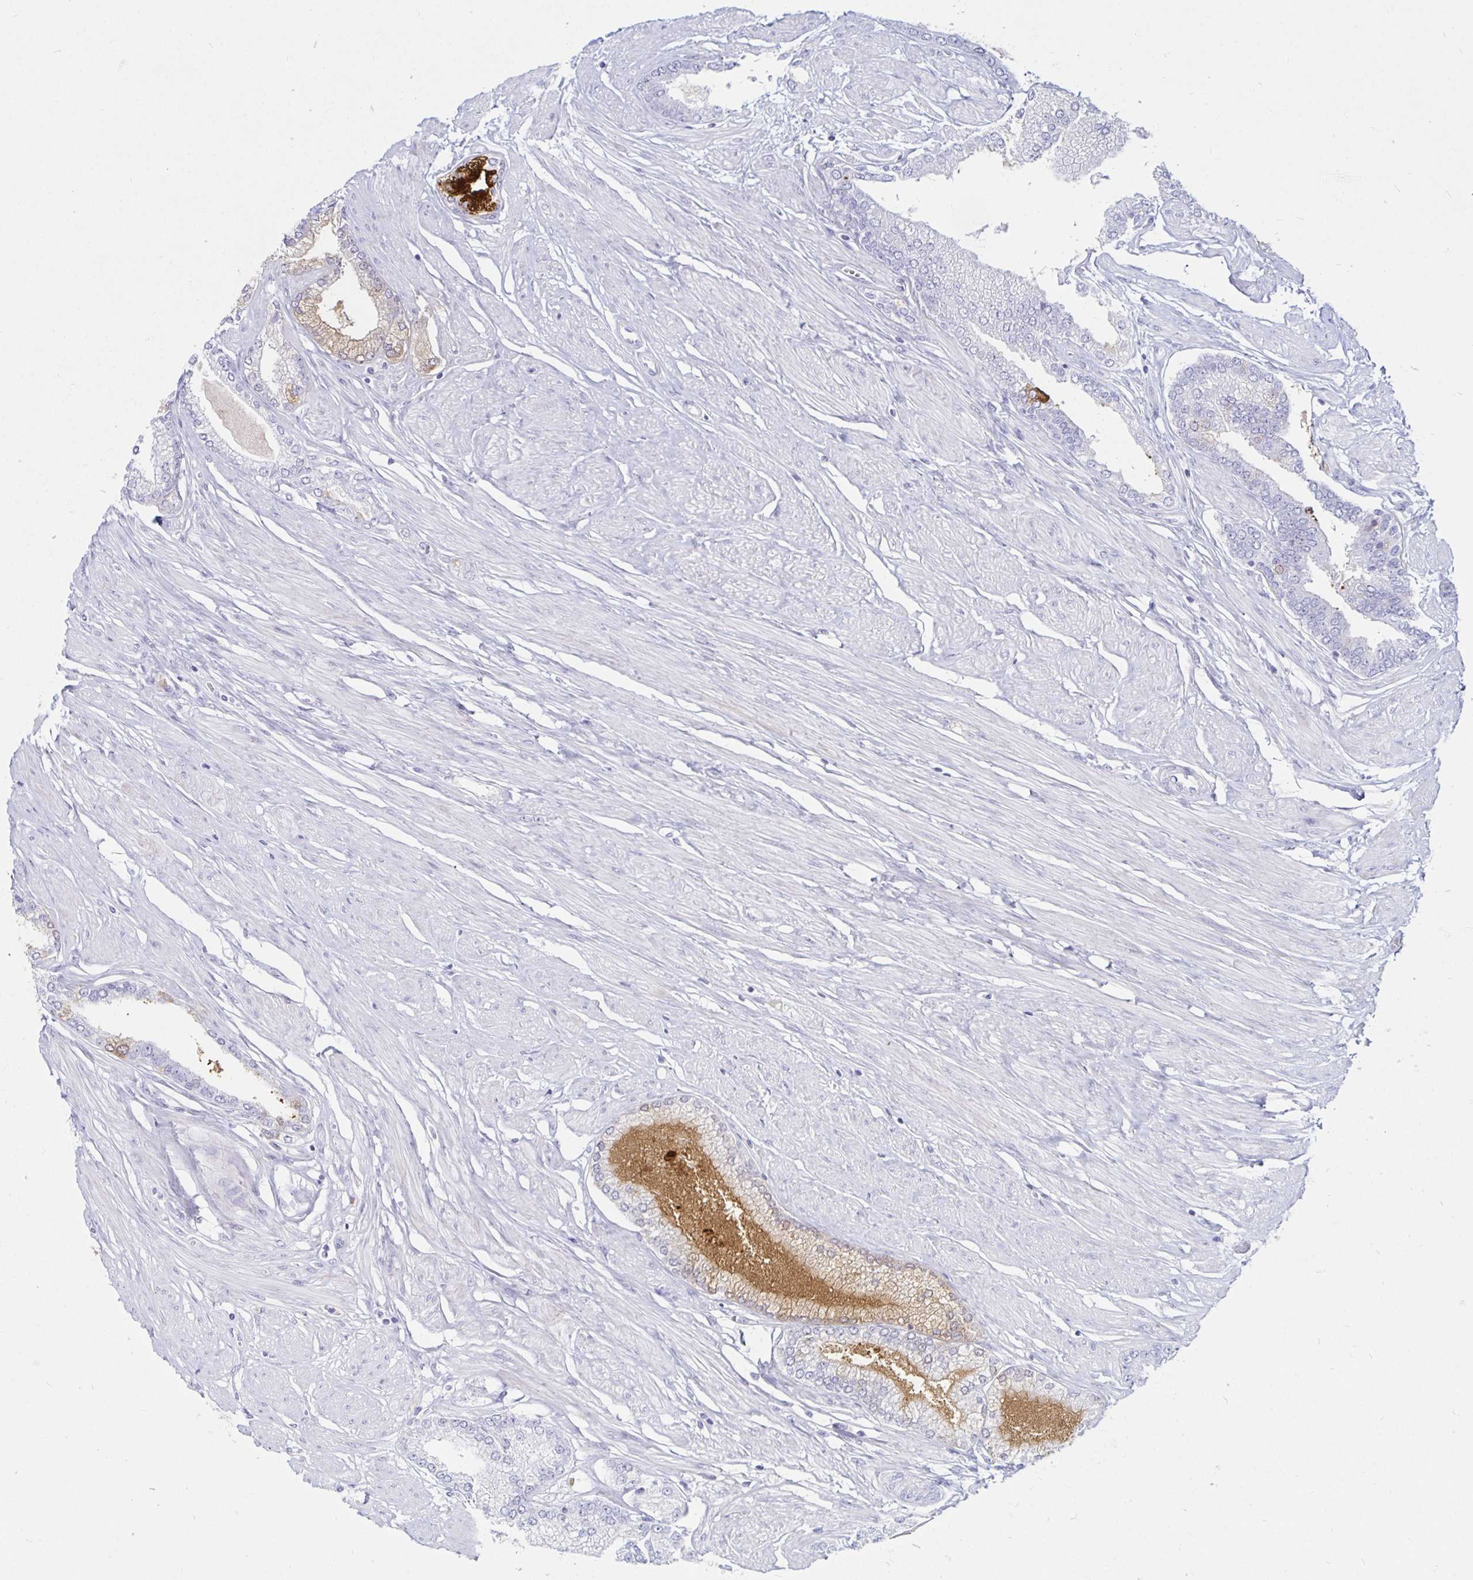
{"staining": {"intensity": "strong", "quantity": "<25%", "location": "cytoplasmic/membranous"}, "tissue": "prostate cancer", "cell_type": "Tumor cells", "image_type": "cancer", "snomed": [{"axis": "morphology", "description": "Adenocarcinoma, Low grade"}, {"axis": "topography", "description": "Prostate"}], "caption": "A brown stain highlights strong cytoplasmic/membranous staining of a protein in human prostate cancer (adenocarcinoma (low-grade)) tumor cells.", "gene": "TIMP1", "patient": {"sex": "male", "age": 55}}